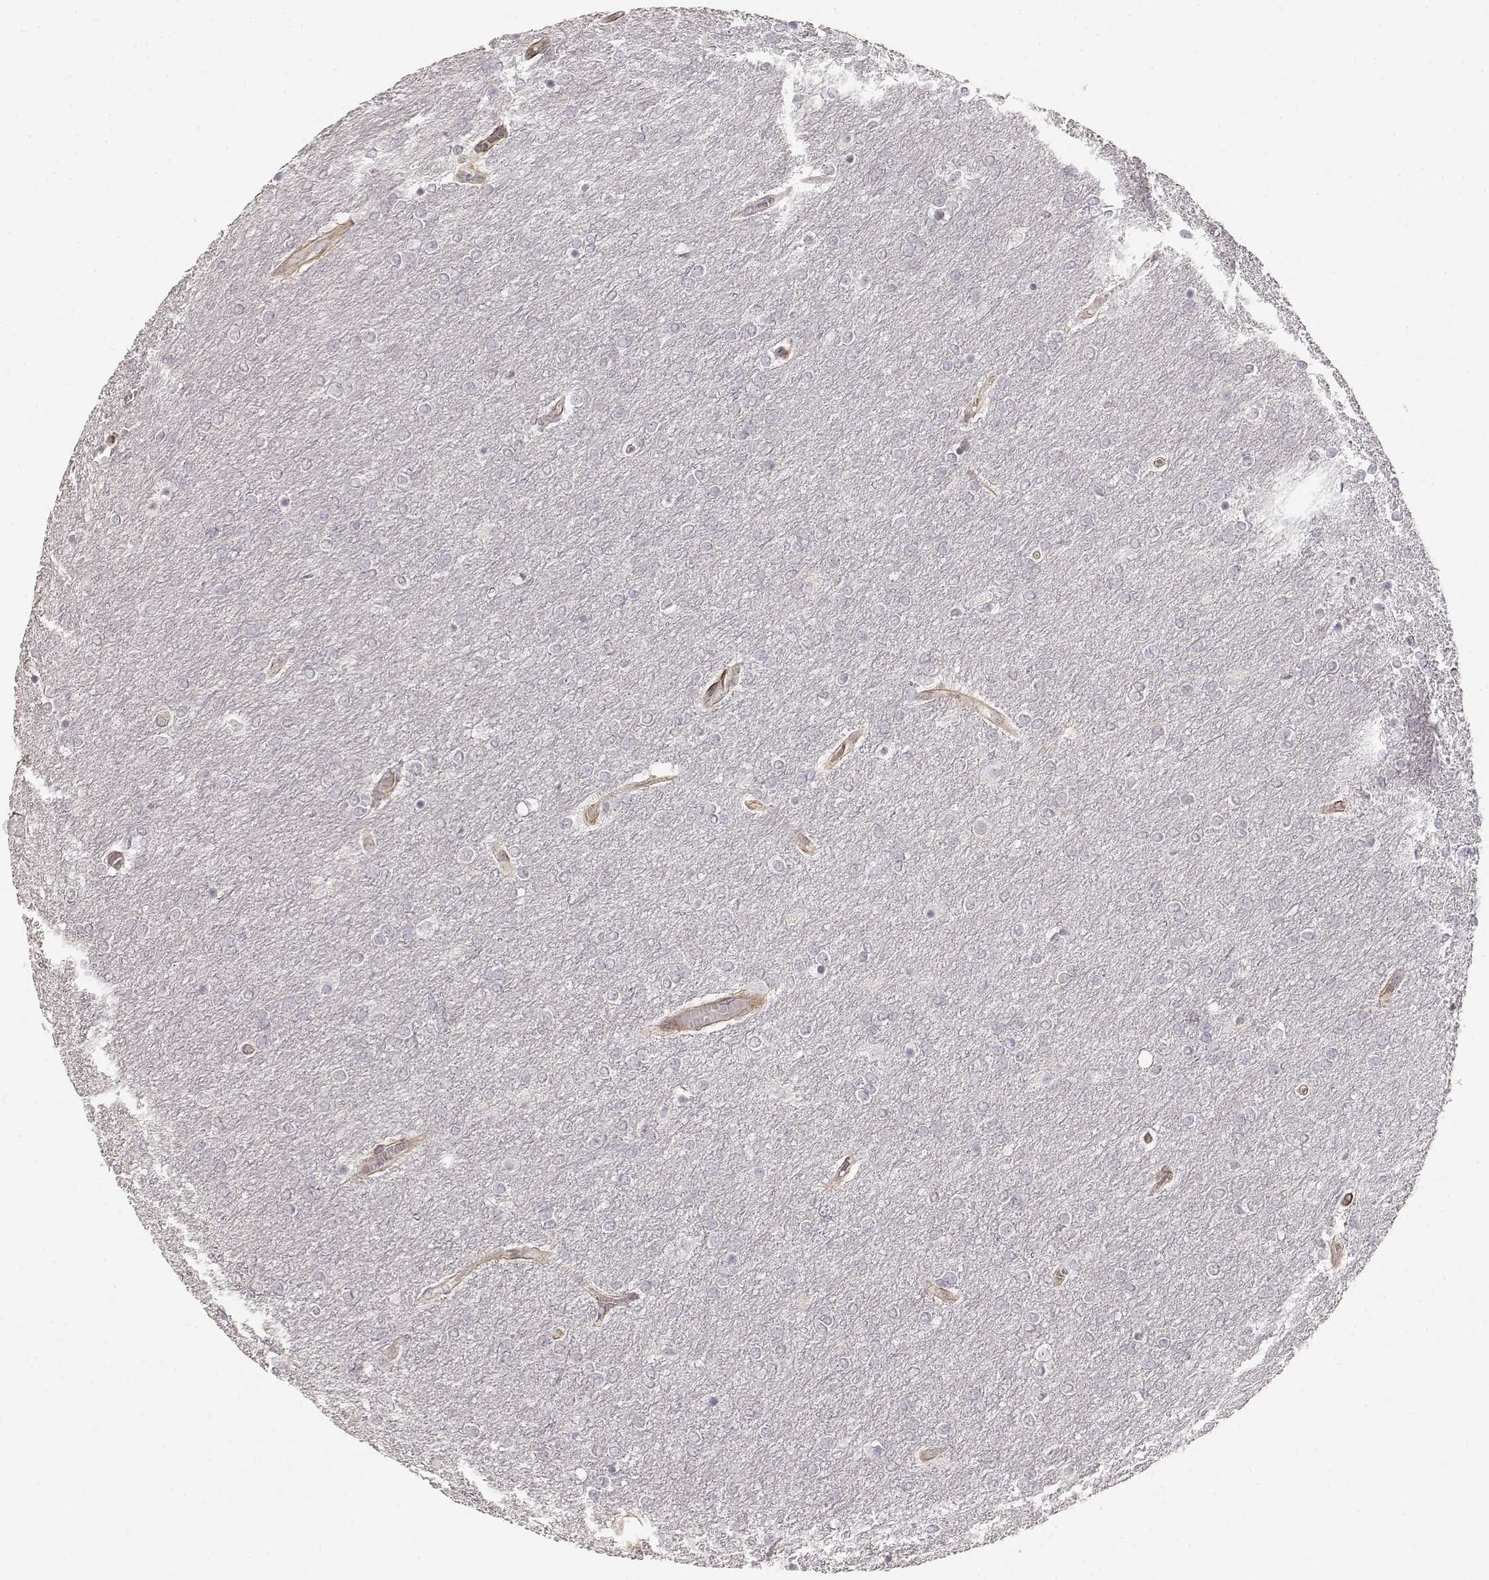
{"staining": {"intensity": "negative", "quantity": "none", "location": "none"}, "tissue": "glioma", "cell_type": "Tumor cells", "image_type": "cancer", "snomed": [{"axis": "morphology", "description": "Glioma, malignant, High grade"}, {"axis": "topography", "description": "Brain"}], "caption": "This is a histopathology image of immunohistochemistry (IHC) staining of malignant glioma (high-grade), which shows no positivity in tumor cells. (Brightfield microscopy of DAB immunohistochemistry (IHC) at high magnification).", "gene": "LAMA4", "patient": {"sex": "female", "age": 61}}